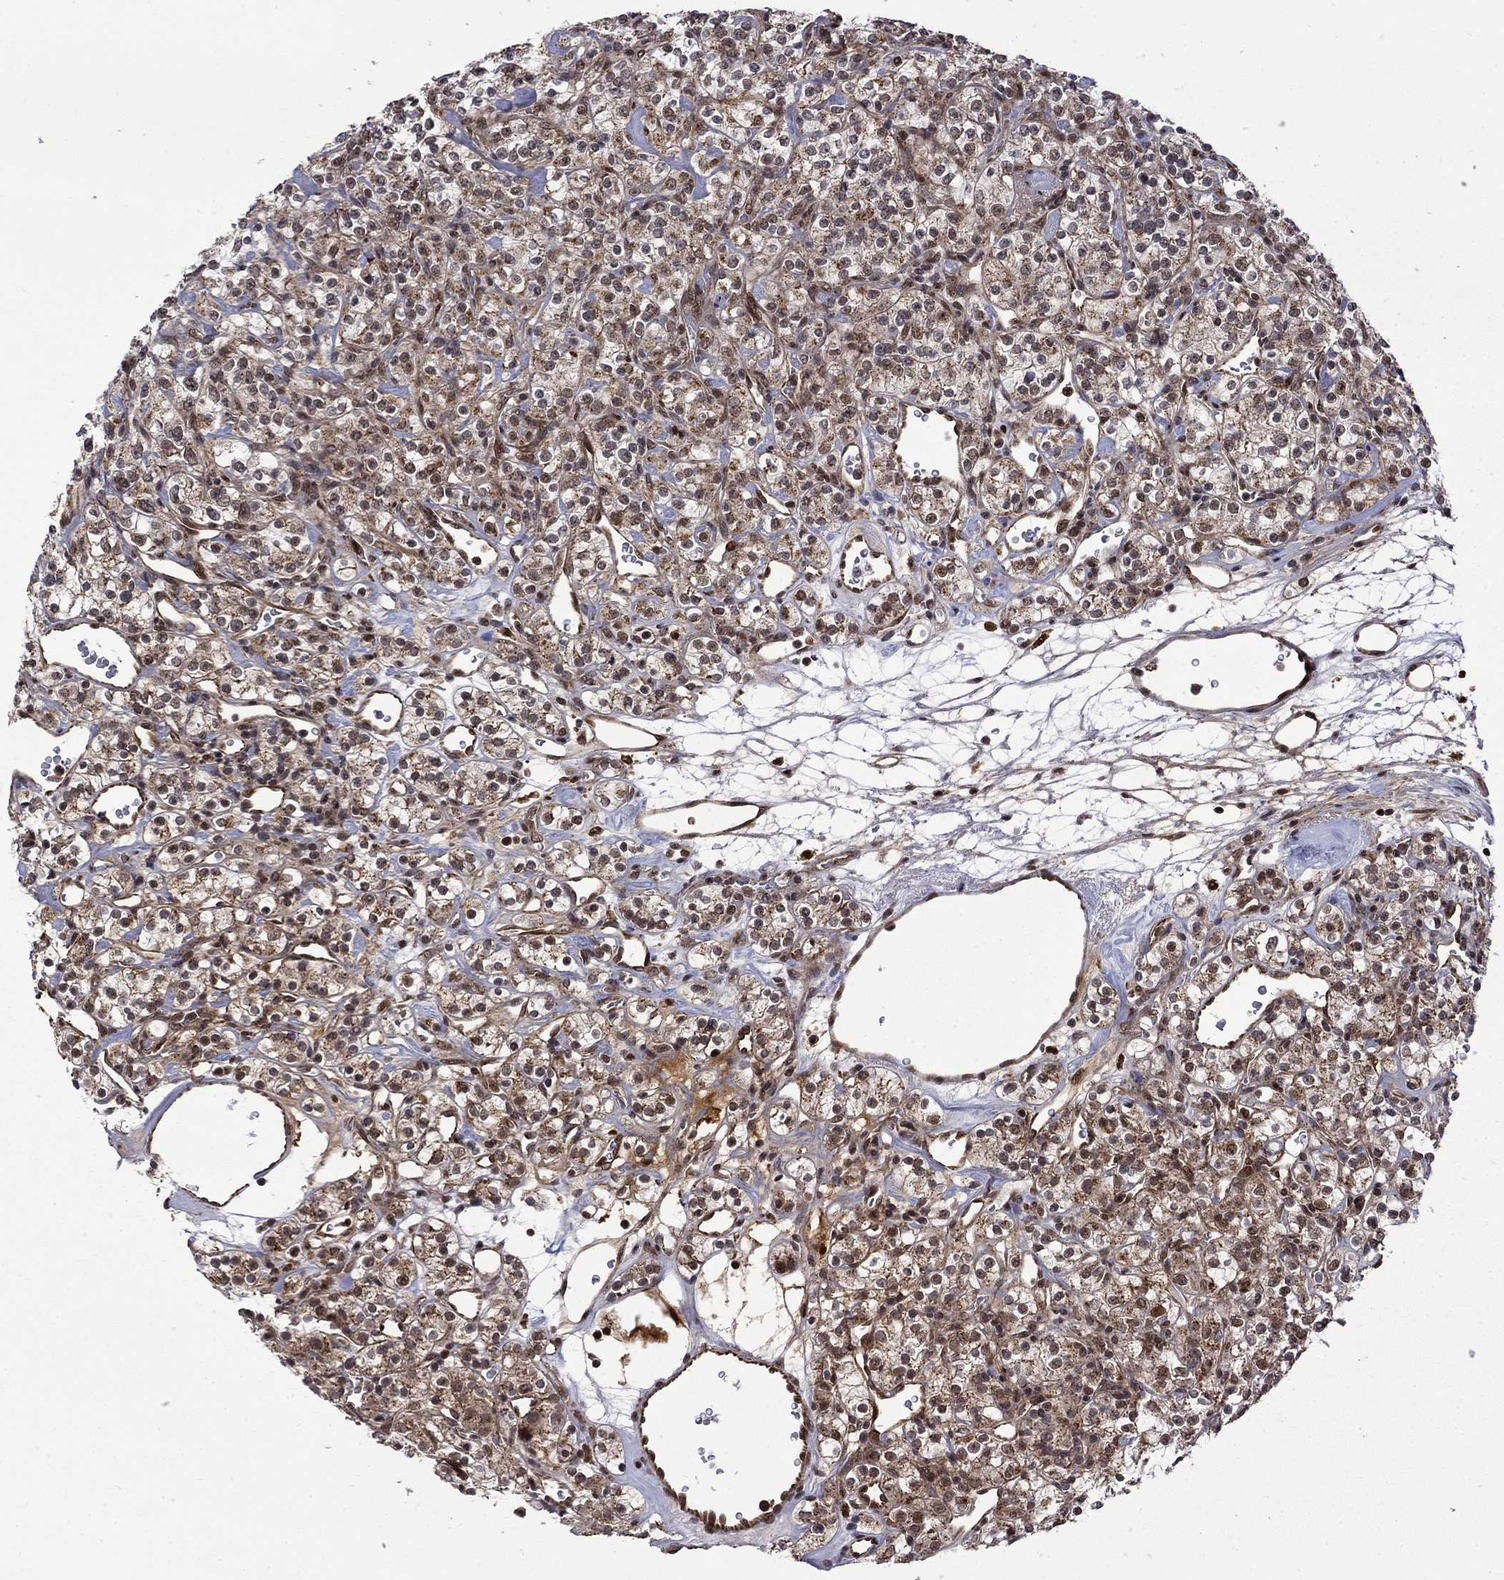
{"staining": {"intensity": "moderate", "quantity": "25%-75%", "location": "cytoplasmic/membranous,nuclear"}, "tissue": "renal cancer", "cell_type": "Tumor cells", "image_type": "cancer", "snomed": [{"axis": "morphology", "description": "Adenocarcinoma, NOS"}, {"axis": "topography", "description": "Kidney"}], "caption": "Protein staining of renal cancer (adenocarcinoma) tissue displays moderate cytoplasmic/membranous and nuclear positivity in approximately 25%-75% of tumor cells.", "gene": "KPNA3", "patient": {"sex": "male", "age": 77}}